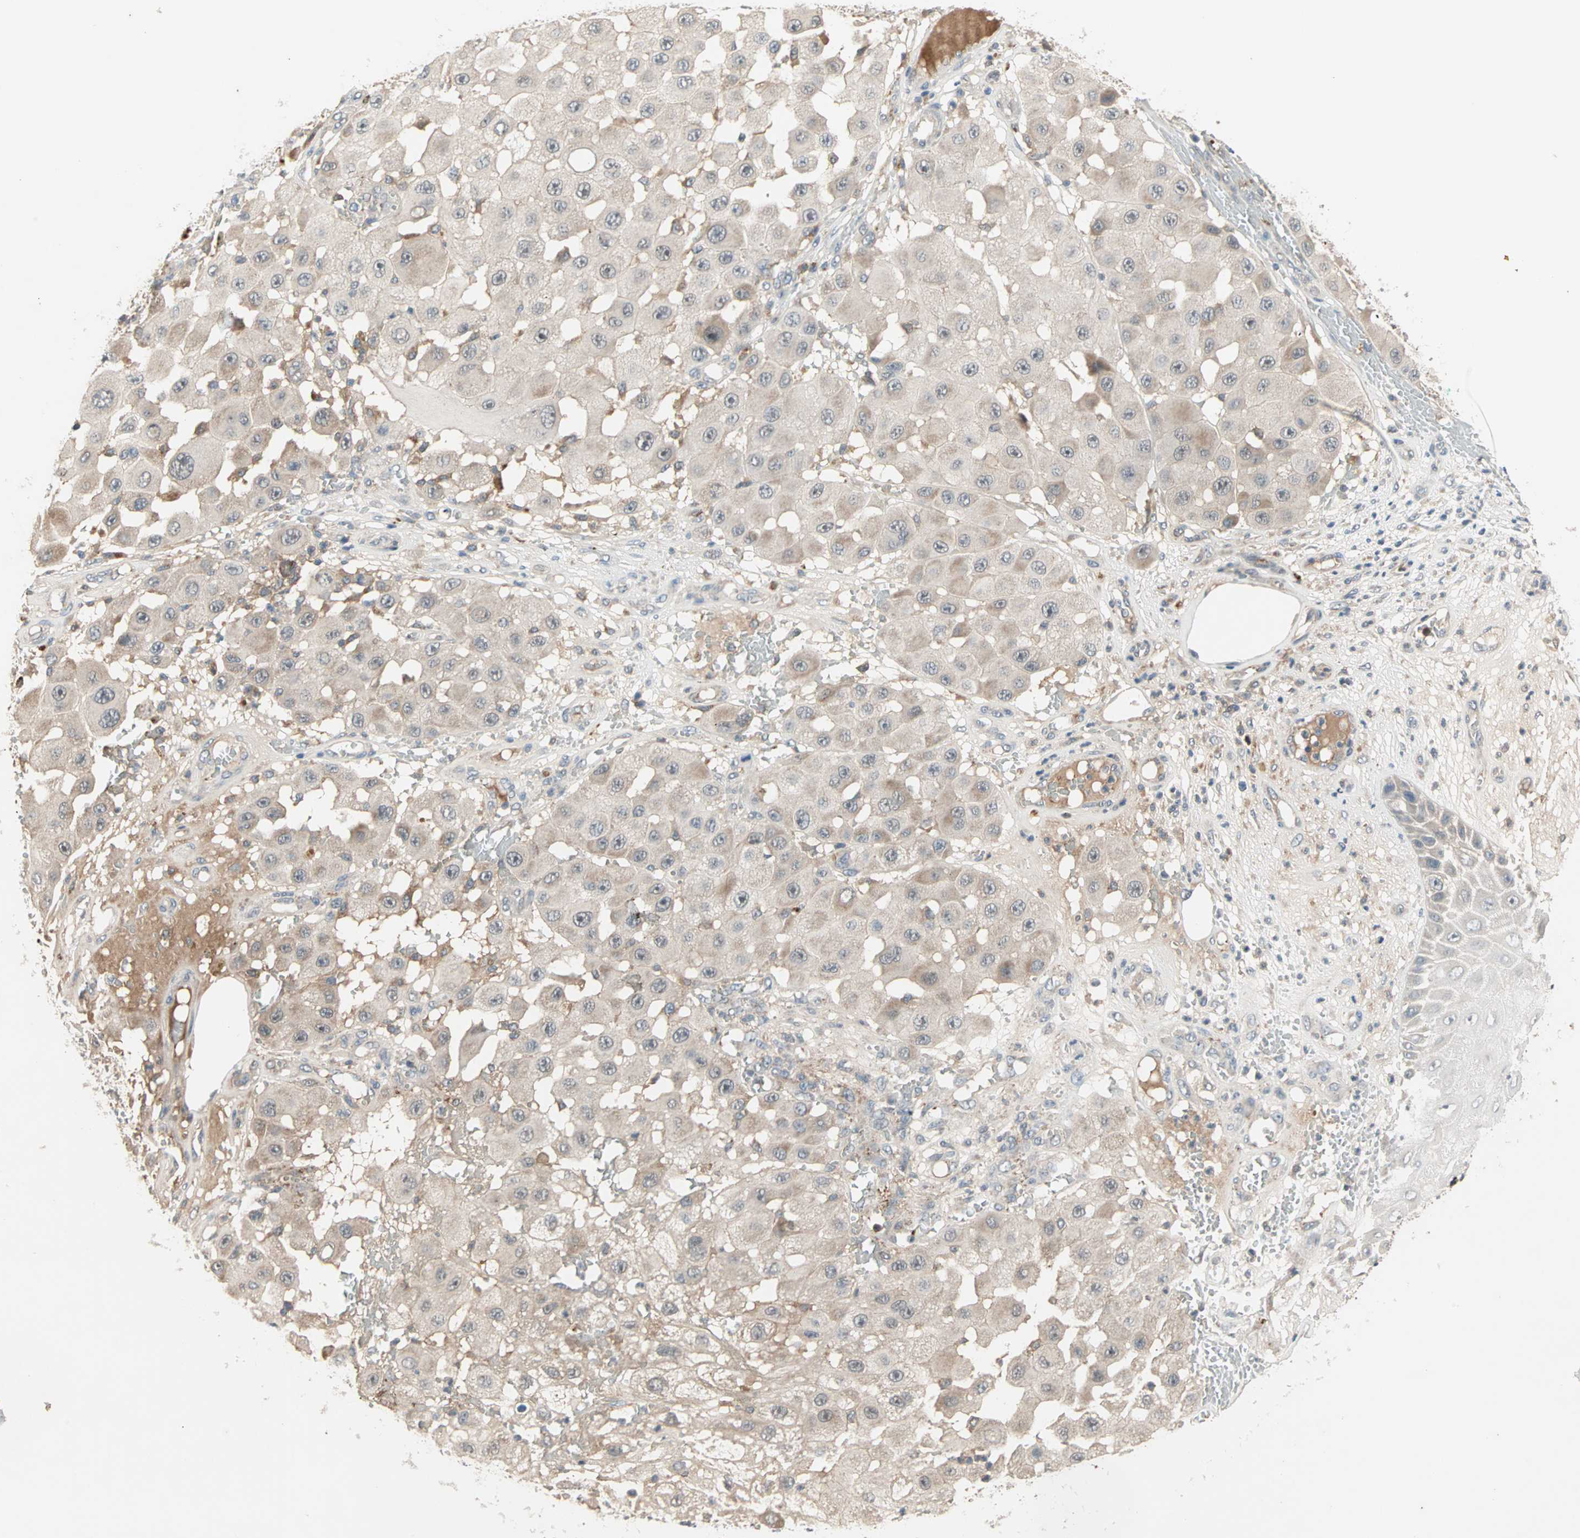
{"staining": {"intensity": "weak", "quantity": ">75%", "location": "cytoplasmic/membranous"}, "tissue": "melanoma", "cell_type": "Tumor cells", "image_type": "cancer", "snomed": [{"axis": "morphology", "description": "Malignant melanoma, NOS"}, {"axis": "topography", "description": "Skin"}], "caption": "Malignant melanoma tissue demonstrates weak cytoplasmic/membranous expression in about >75% of tumor cells Using DAB (3,3'-diaminobenzidine) (brown) and hematoxylin (blue) stains, captured at high magnification using brightfield microscopy.", "gene": "PROS1", "patient": {"sex": "female", "age": 81}}